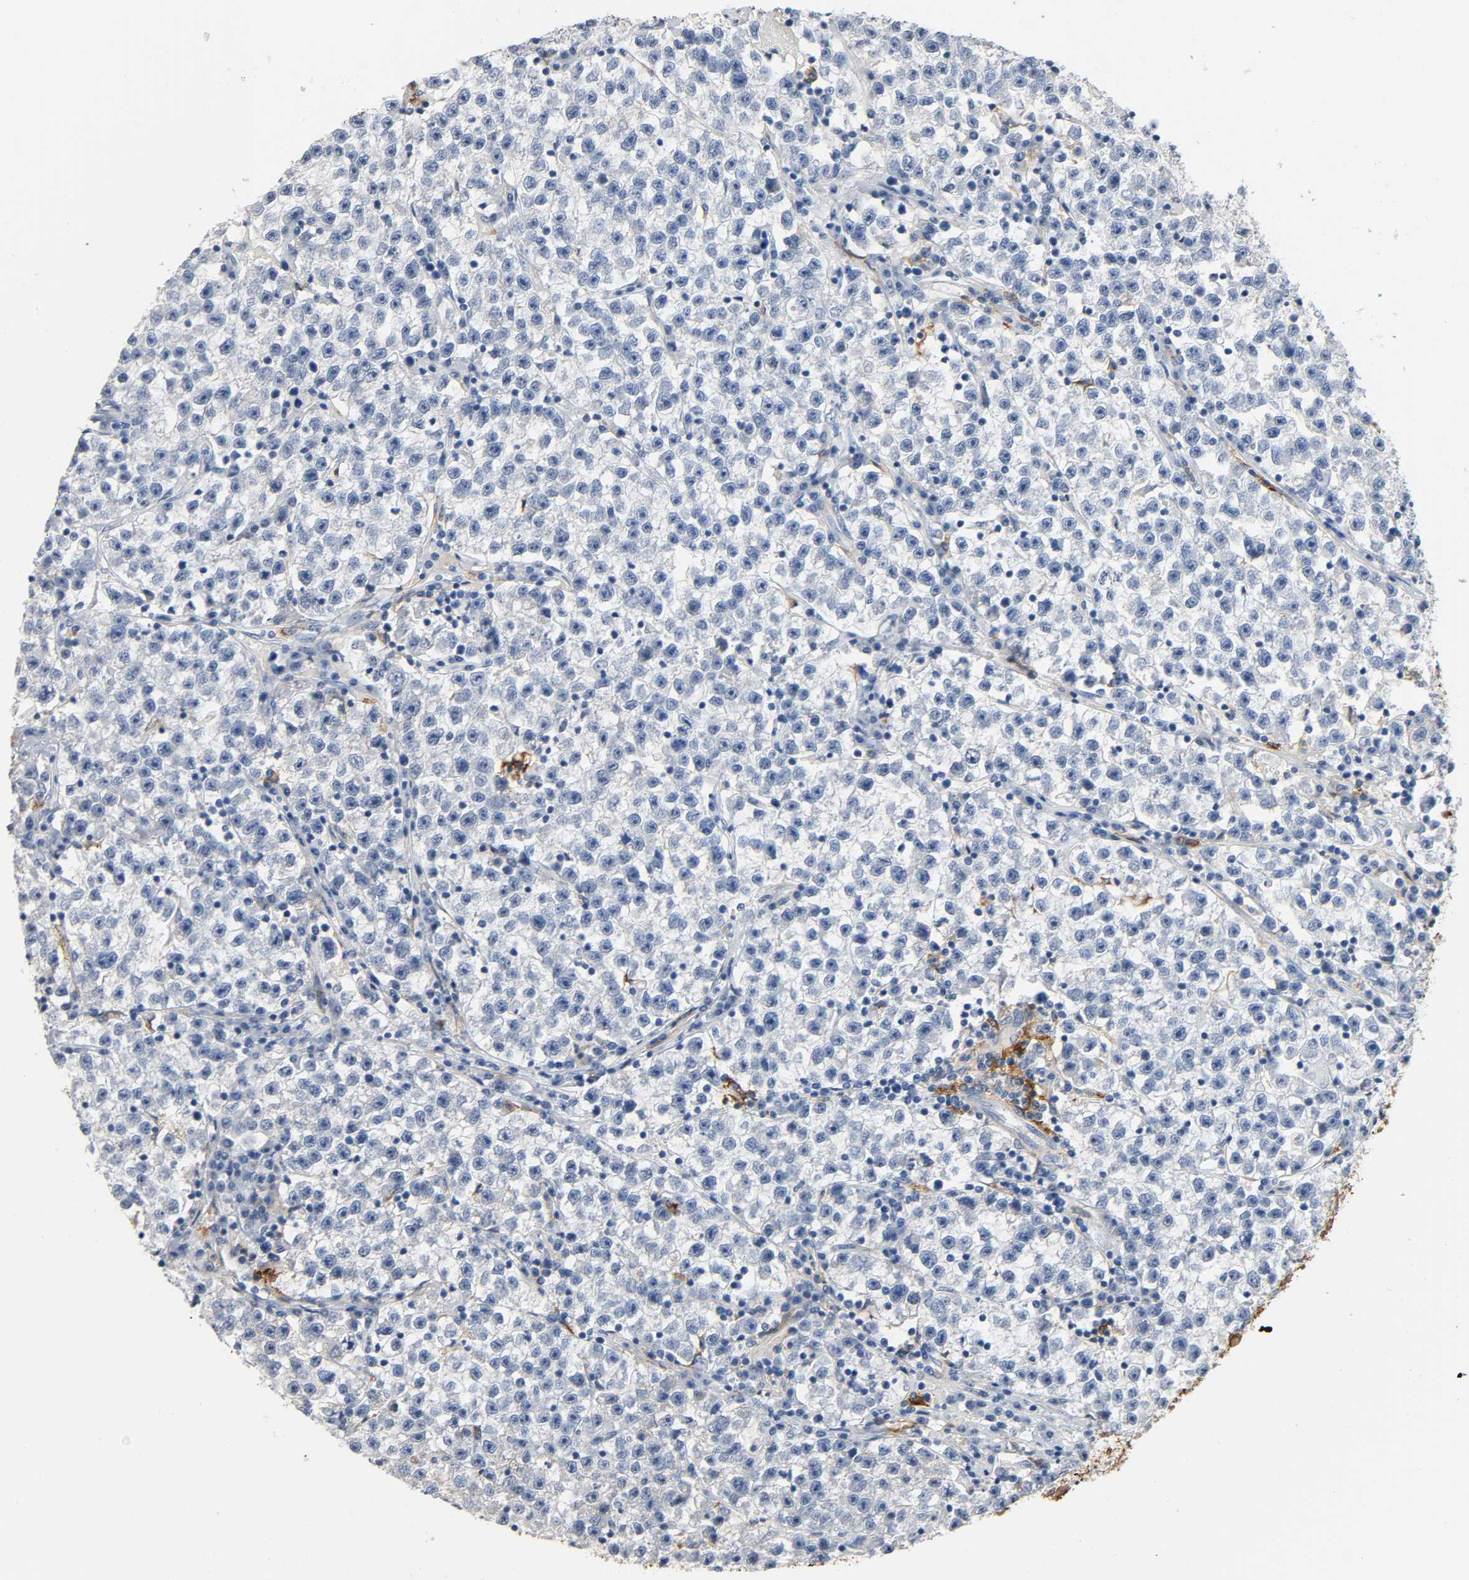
{"staining": {"intensity": "negative", "quantity": "none", "location": "none"}, "tissue": "testis cancer", "cell_type": "Tumor cells", "image_type": "cancer", "snomed": [{"axis": "morphology", "description": "Seminoma, NOS"}, {"axis": "topography", "description": "Testis"}], "caption": "The IHC image has no significant expression in tumor cells of testis cancer tissue.", "gene": "ANPEP", "patient": {"sex": "male", "age": 22}}